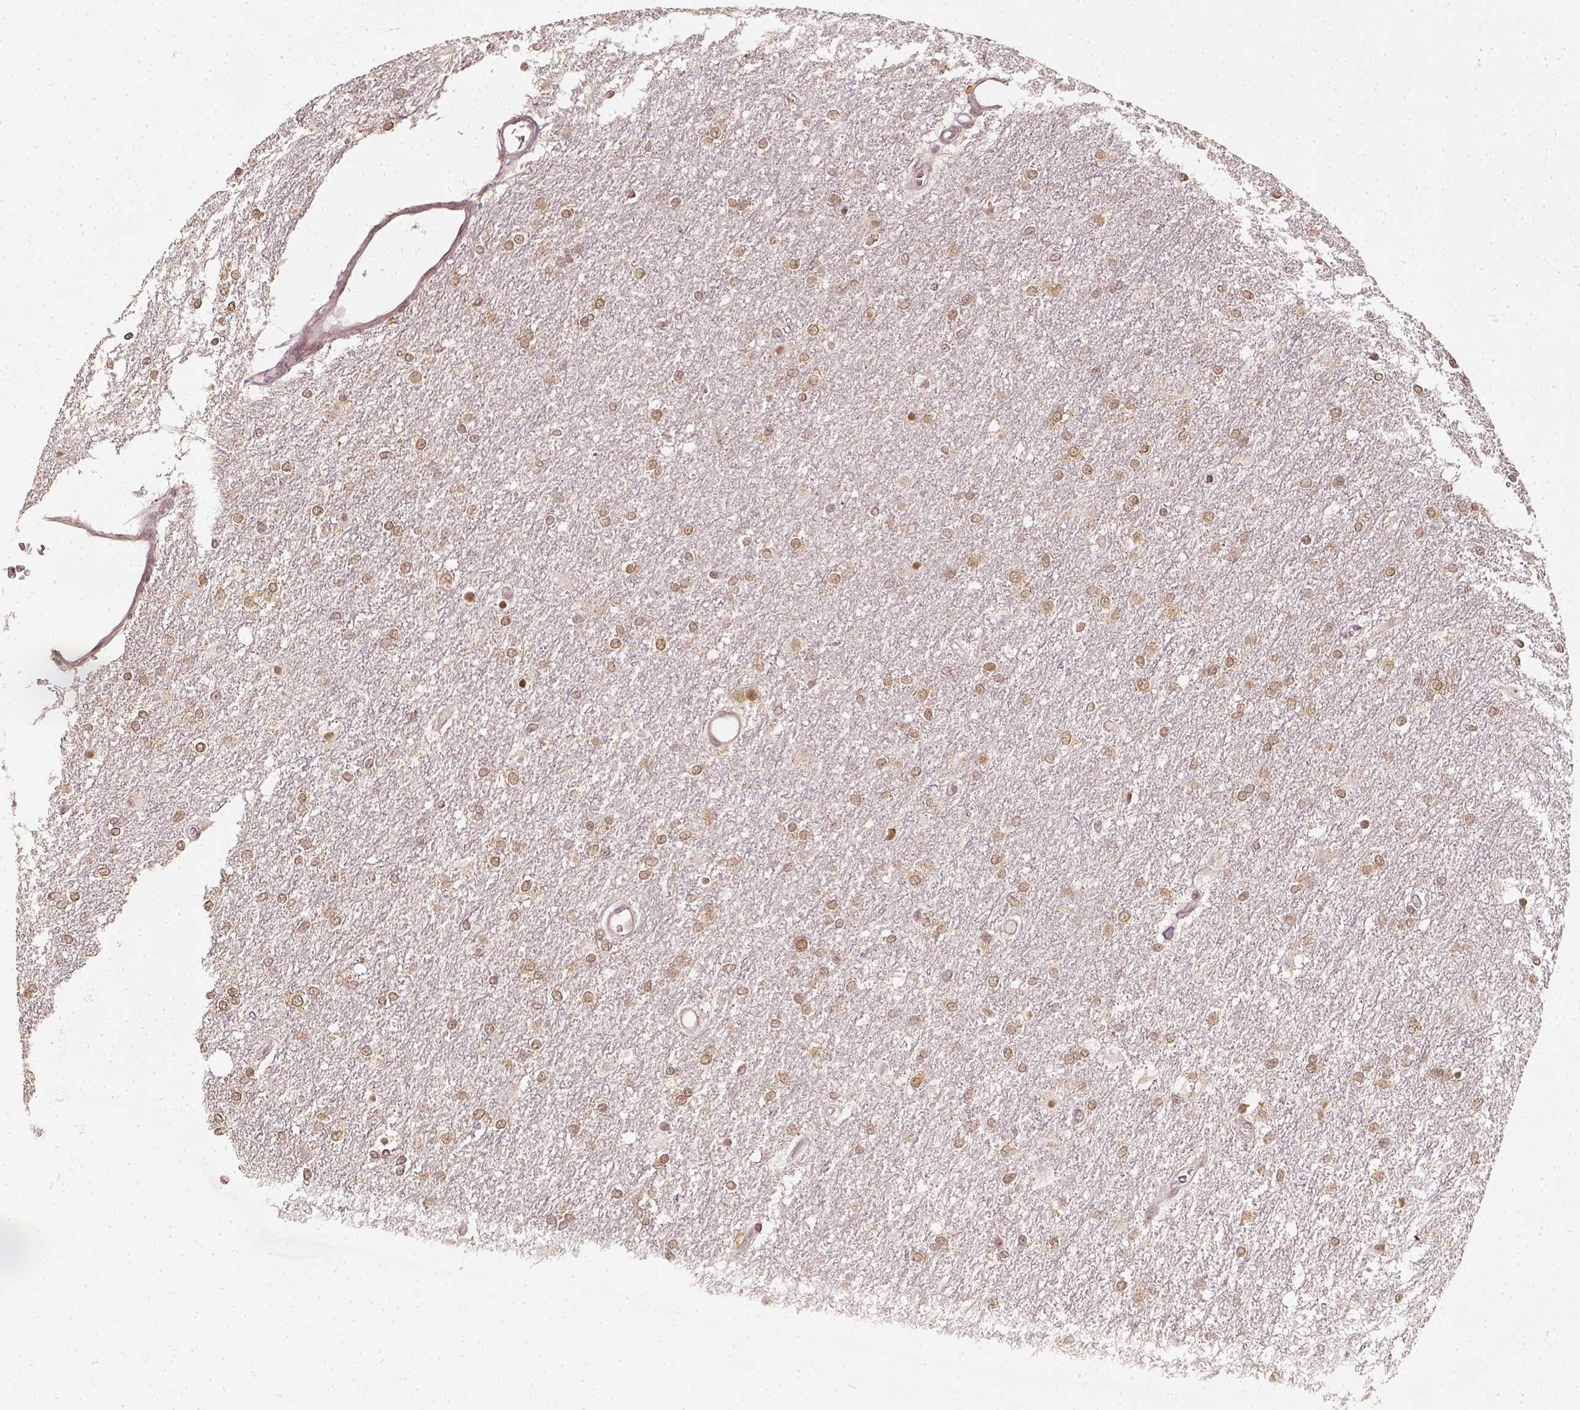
{"staining": {"intensity": "weak", "quantity": ">75%", "location": "nuclear"}, "tissue": "glioma", "cell_type": "Tumor cells", "image_type": "cancer", "snomed": [{"axis": "morphology", "description": "Glioma, malignant, High grade"}, {"axis": "topography", "description": "Brain"}], "caption": "Immunohistochemistry (IHC) of human malignant high-grade glioma shows low levels of weak nuclear expression in about >75% of tumor cells.", "gene": "ZMAT3", "patient": {"sex": "female", "age": 61}}